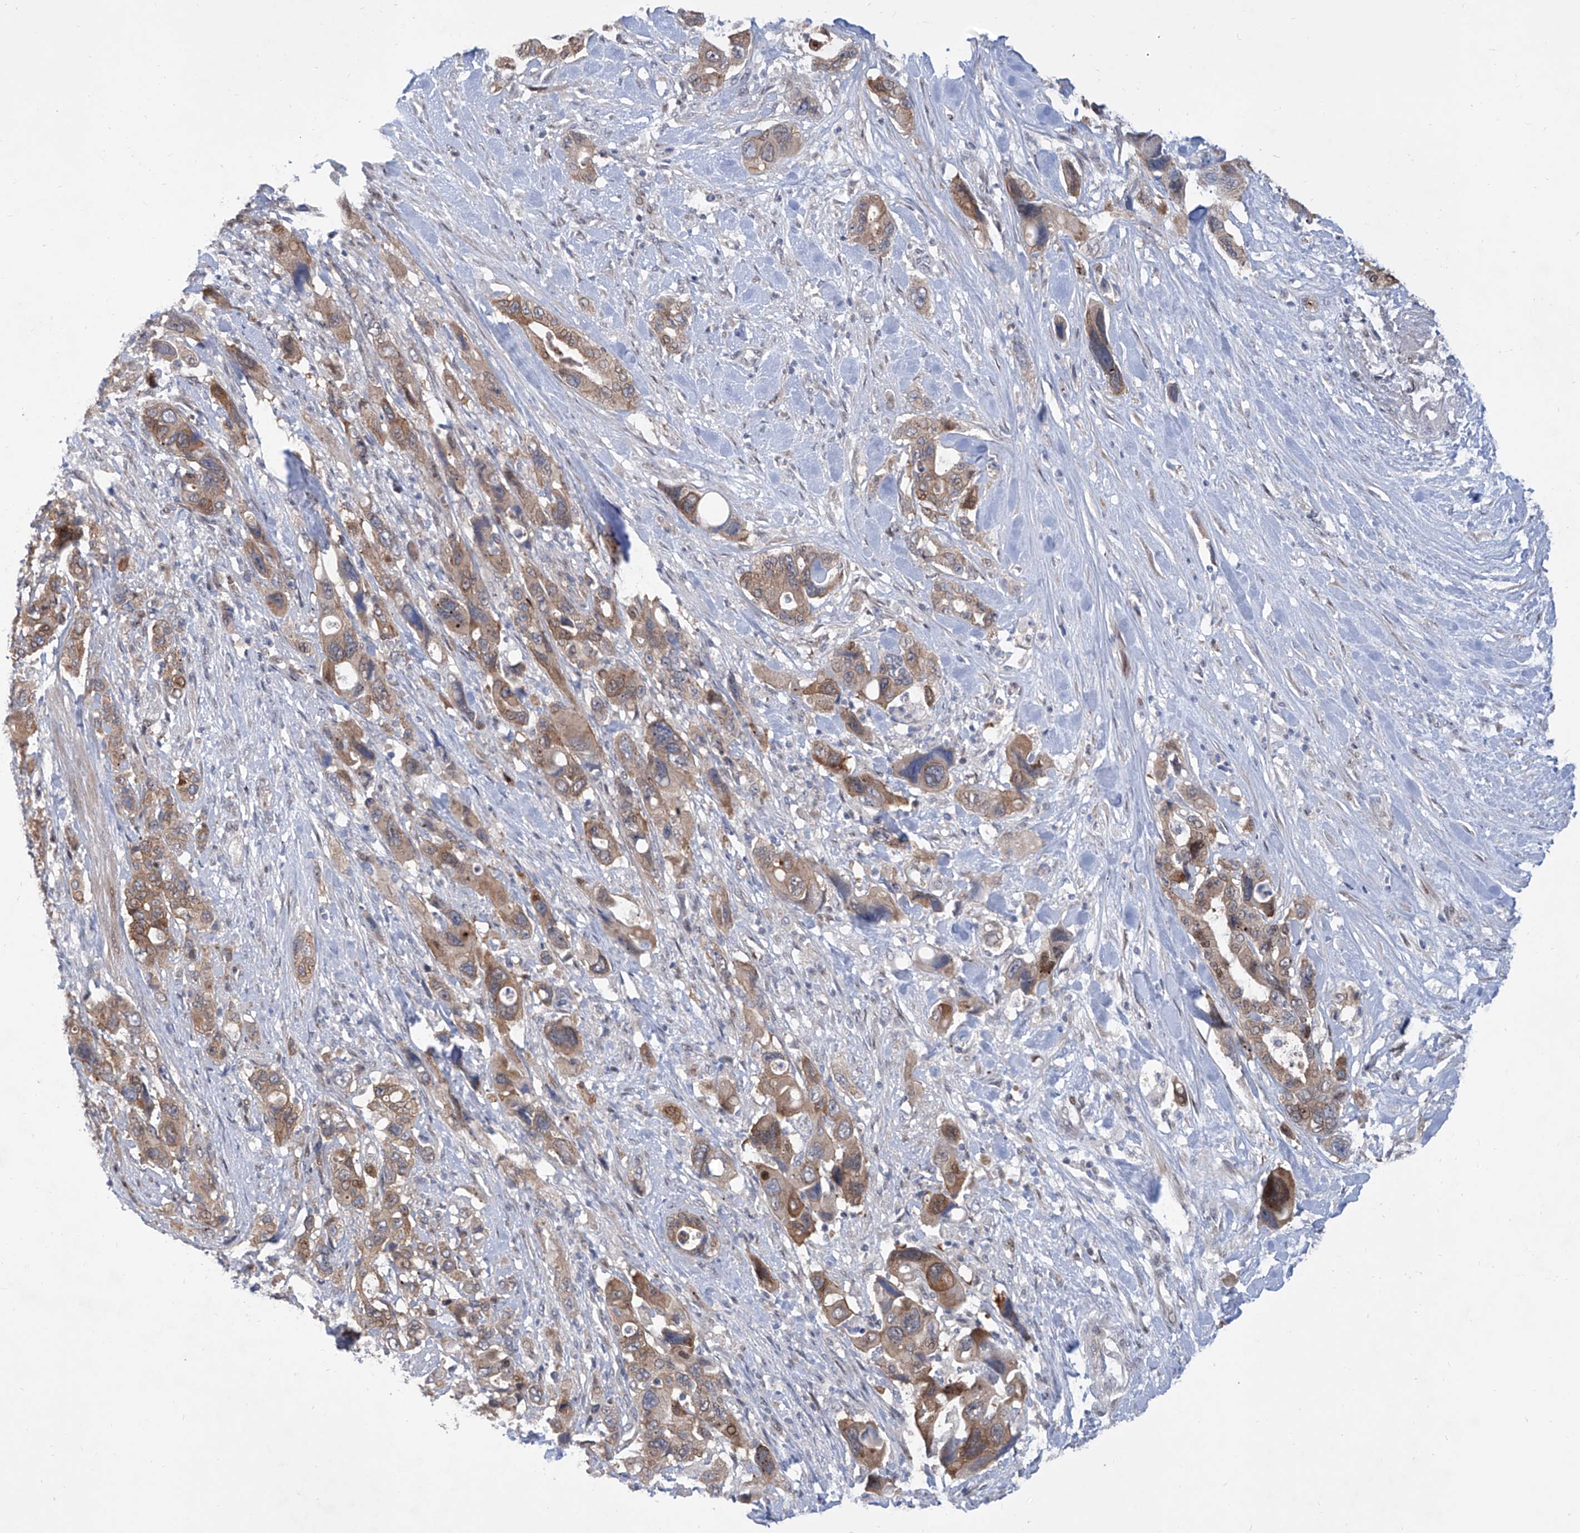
{"staining": {"intensity": "moderate", "quantity": ">75%", "location": "cytoplasmic/membranous"}, "tissue": "pancreatic cancer", "cell_type": "Tumor cells", "image_type": "cancer", "snomed": [{"axis": "morphology", "description": "Adenocarcinoma, NOS"}, {"axis": "topography", "description": "Pancreas"}], "caption": "There is medium levels of moderate cytoplasmic/membranous expression in tumor cells of pancreatic adenocarcinoma, as demonstrated by immunohistochemical staining (brown color).", "gene": "LRRC1", "patient": {"sex": "male", "age": 46}}